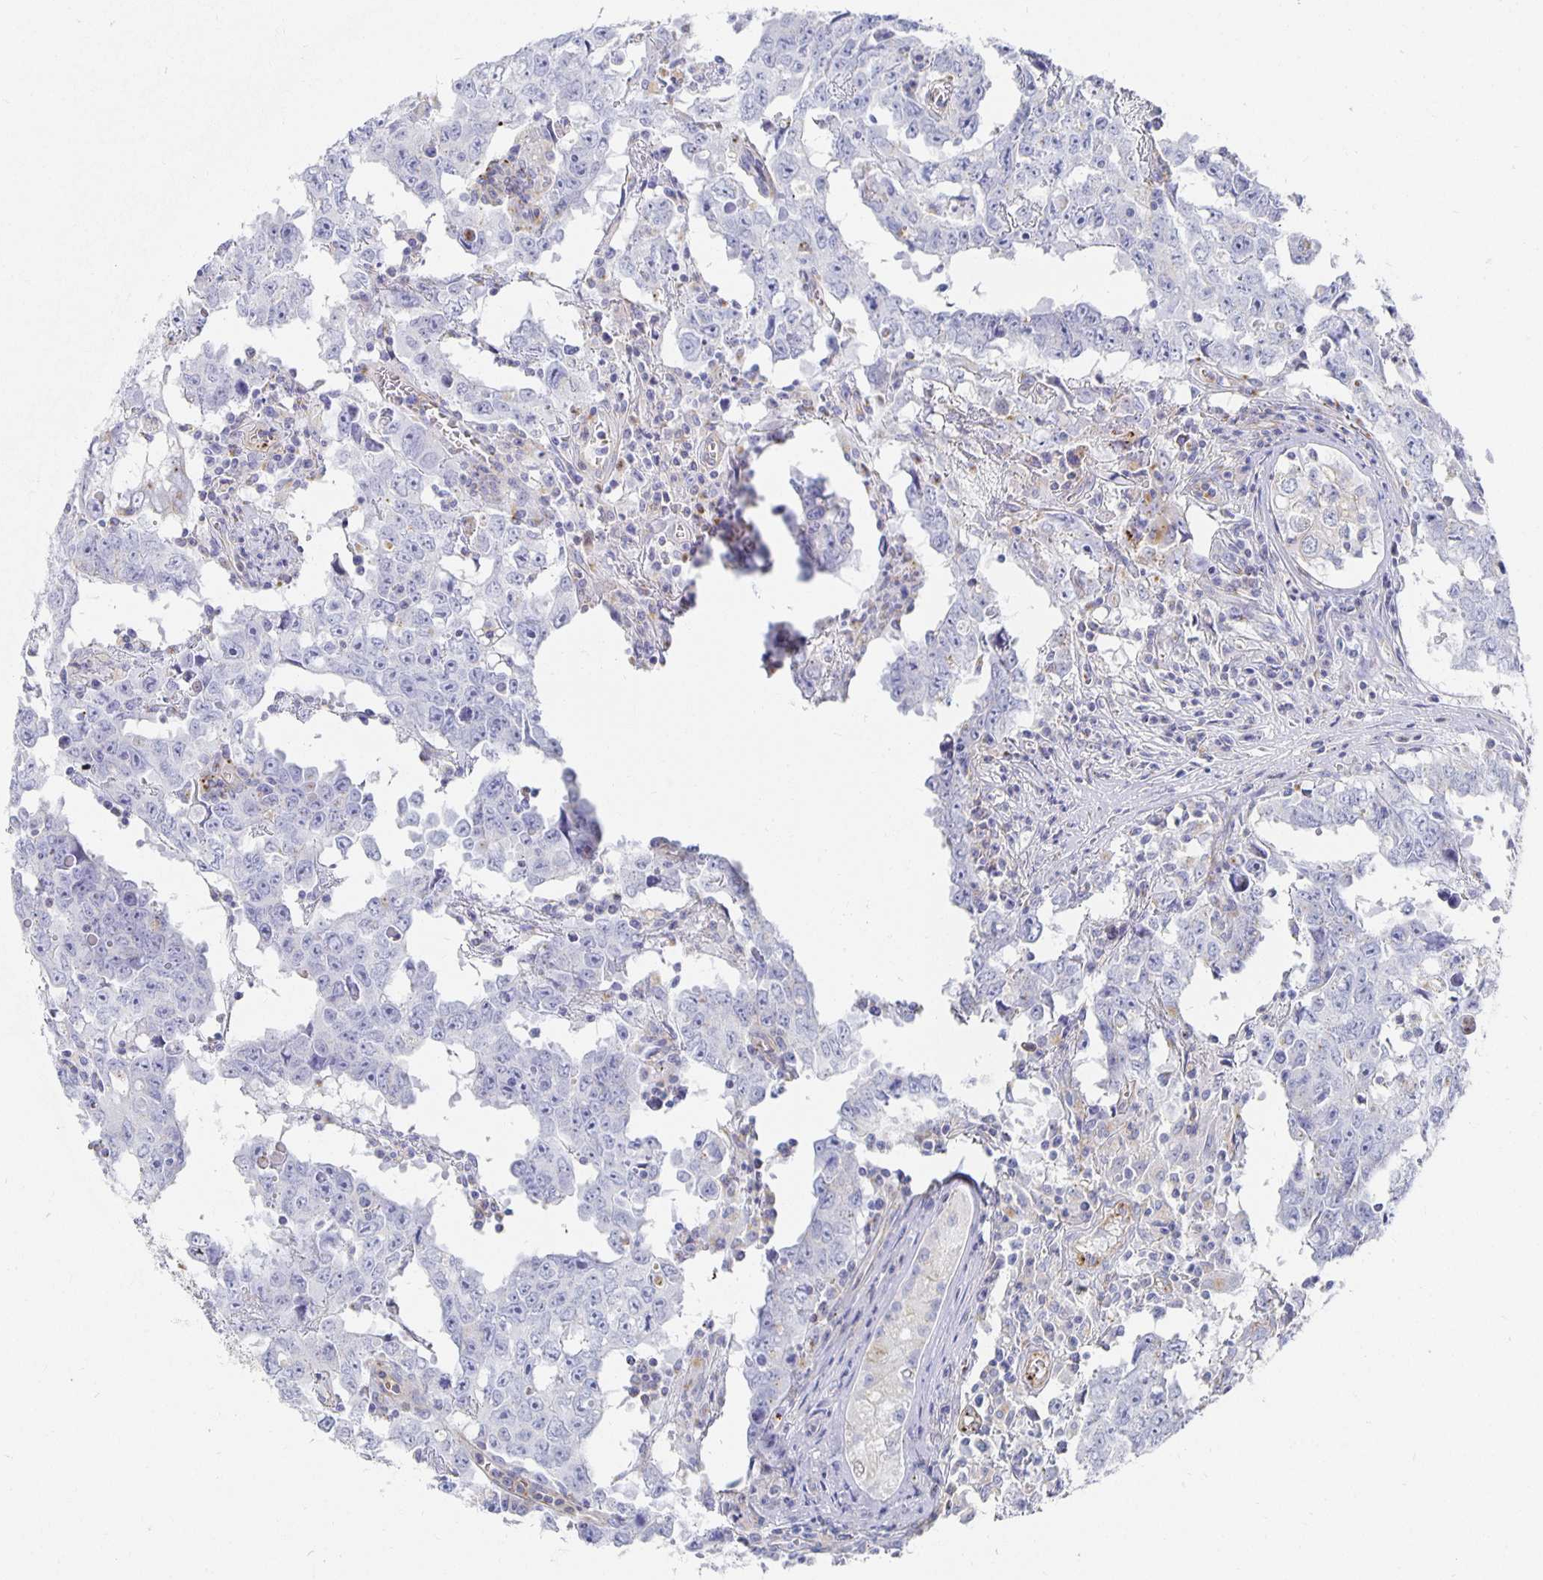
{"staining": {"intensity": "negative", "quantity": "none", "location": "none"}, "tissue": "testis cancer", "cell_type": "Tumor cells", "image_type": "cancer", "snomed": [{"axis": "morphology", "description": "Carcinoma, Embryonal, NOS"}, {"axis": "topography", "description": "Testis"}], "caption": "This is a image of immunohistochemistry (IHC) staining of testis embryonal carcinoma, which shows no positivity in tumor cells. (Stains: DAB IHC with hematoxylin counter stain, Microscopy: brightfield microscopy at high magnification).", "gene": "TAAR1", "patient": {"sex": "male", "age": 22}}